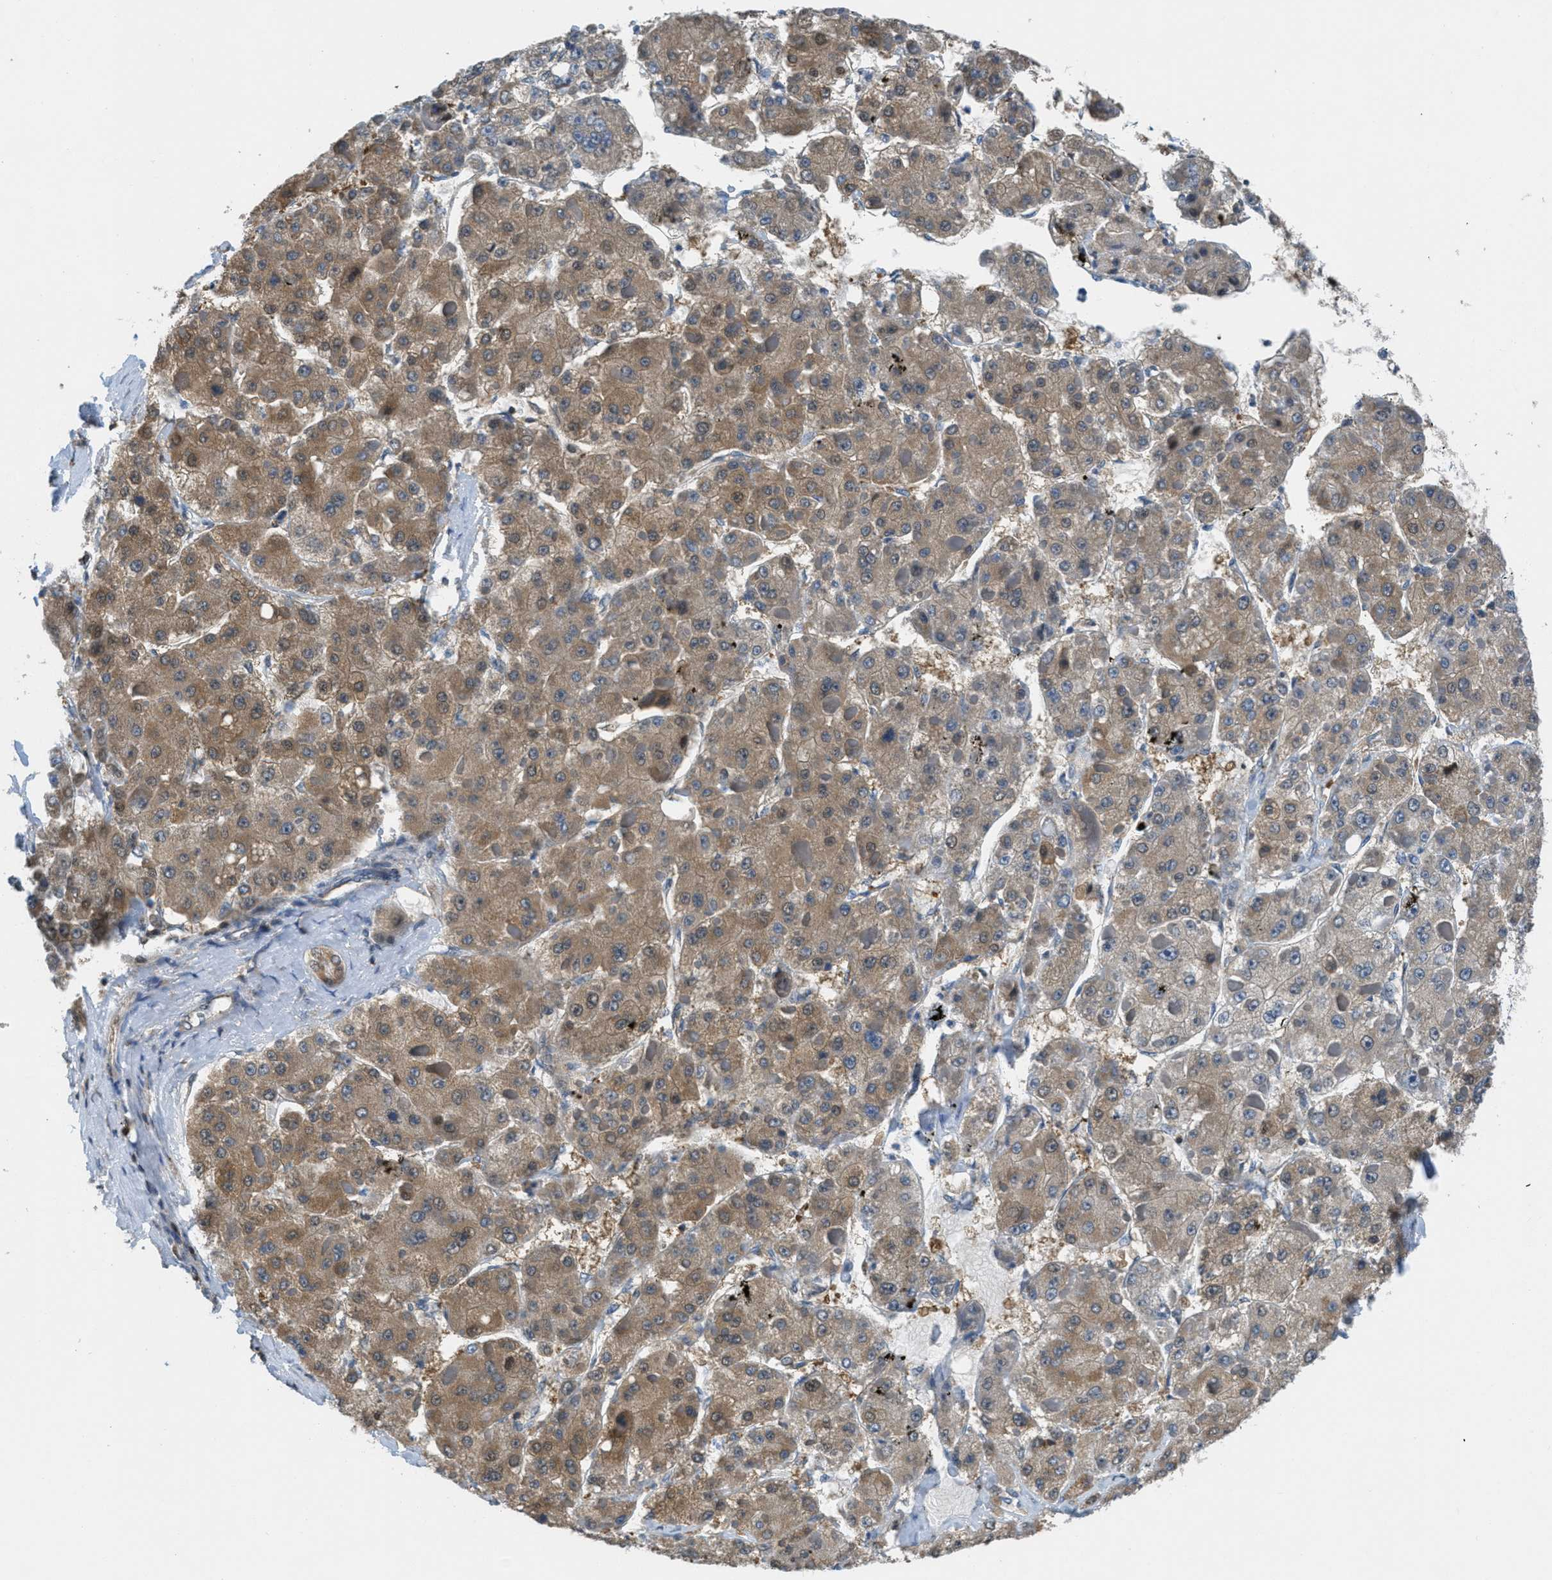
{"staining": {"intensity": "moderate", "quantity": ">75%", "location": "cytoplasmic/membranous"}, "tissue": "liver cancer", "cell_type": "Tumor cells", "image_type": "cancer", "snomed": [{"axis": "morphology", "description": "Carcinoma, Hepatocellular, NOS"}, {"axis": "topography", "description": "Liver"}], "caption": "Hepatocellular carcinoma (liver) stained for a protein displays moderate cytoplasmic/membranous positivity in tumor cells. Ihc stains the protein in brown and the nuclei are stained blue.", "gene": "PIP5K1C", "patient": {"sex": "female", "age": 73}}